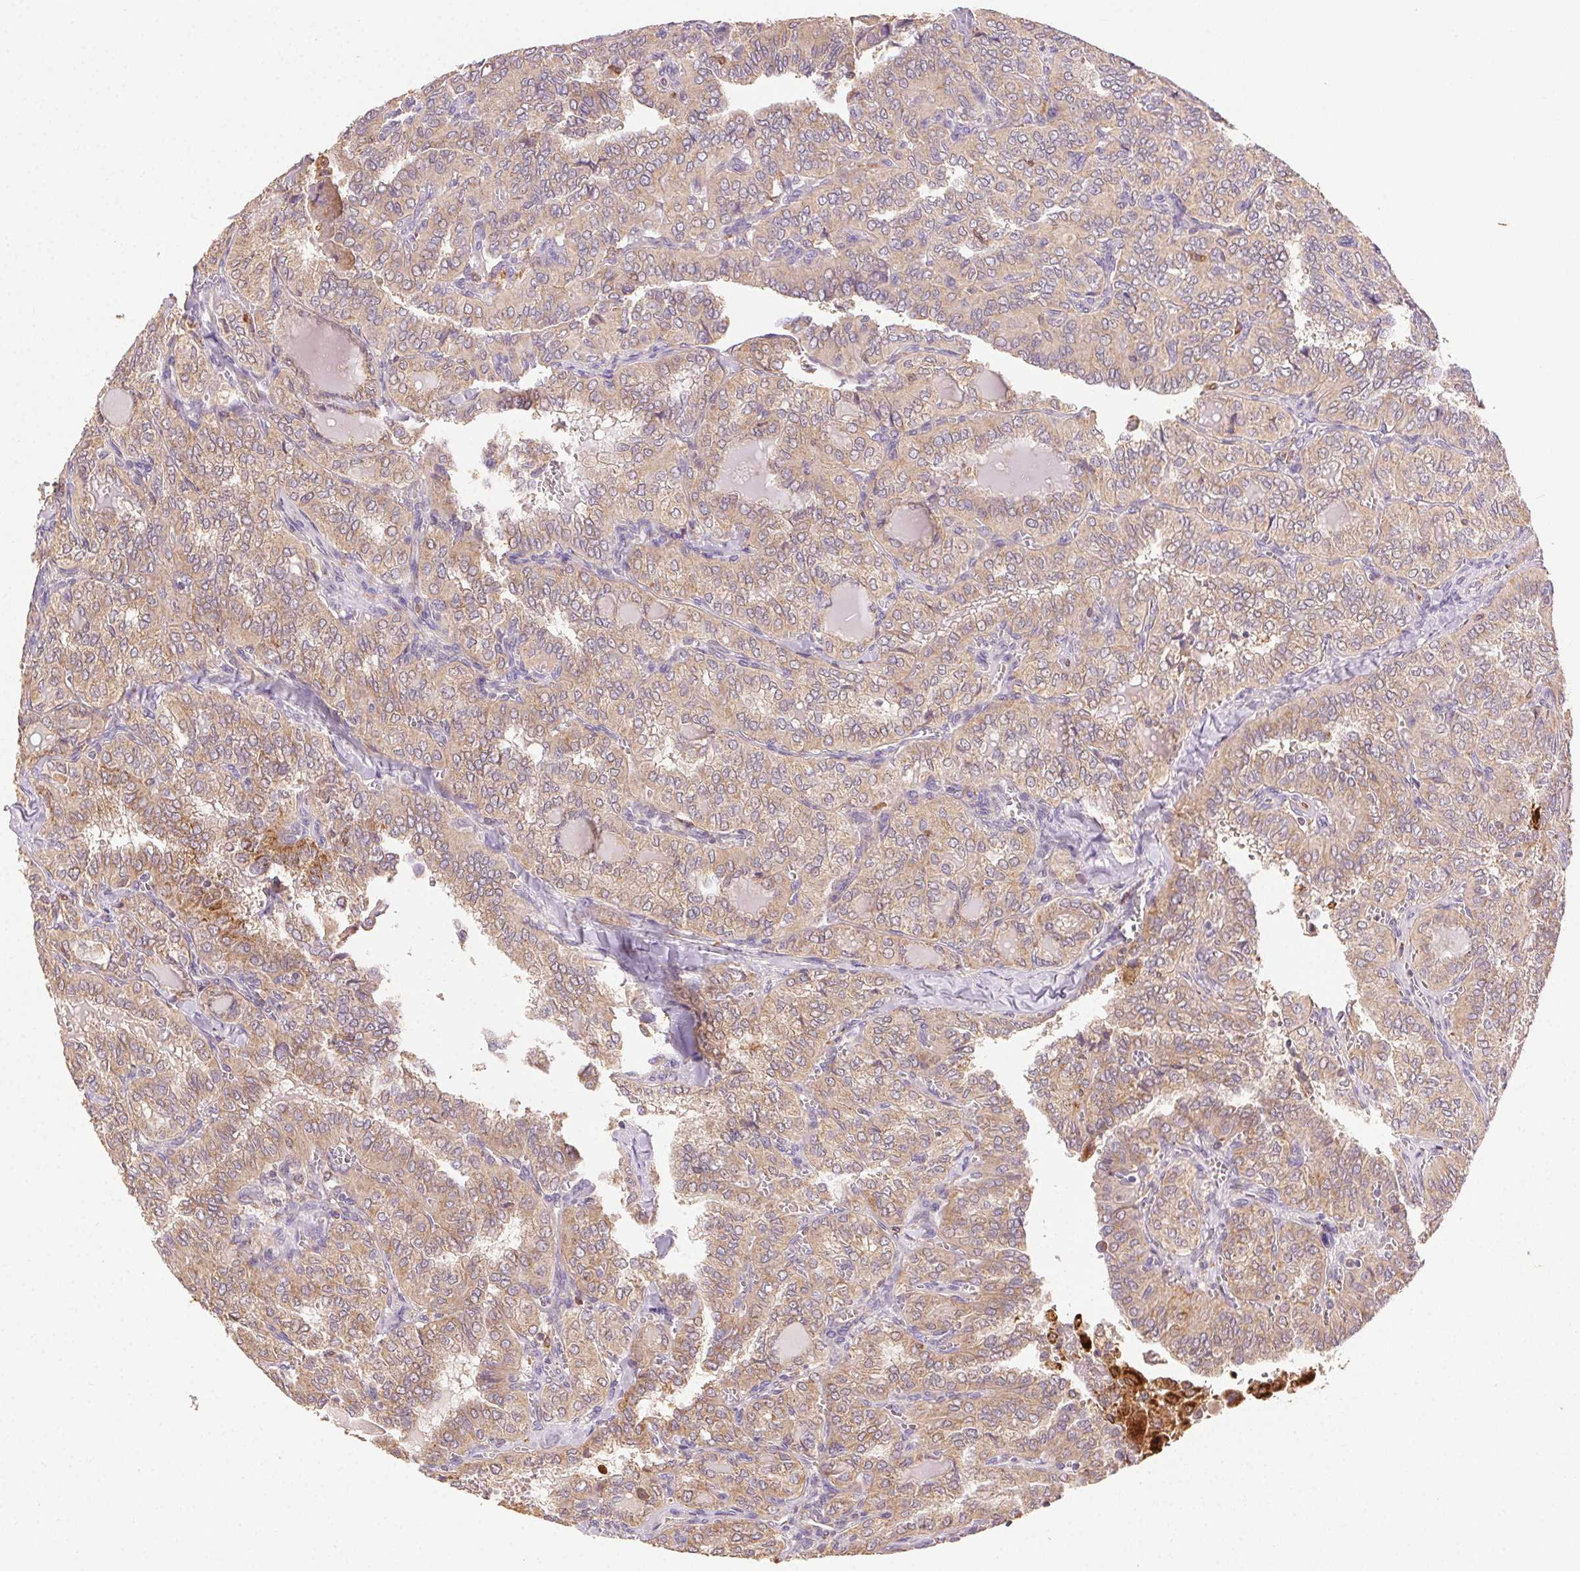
{"staining": {"intensity": "weak", "quantity": ">75%", "location": "cytoplasmic/membranous"}, "tissue": "thyroid cancer", "cell_type": "Tumor cells", "image_type": "cancer", "snomed": [{"axis": "morphology", "description": "Papillary adenocarcinoma, NOS"}, {"axis": "topography", "description": "Thyroid gland"}], "caption": "Human thyroid papillary adenocarcinoma stained with a brown dye shows weak cytoplasmic/membranous positive staining in about >75% of tumor cells.", "gene": "FNBP1L", "patient": {"sex": "female", "age": 41}}